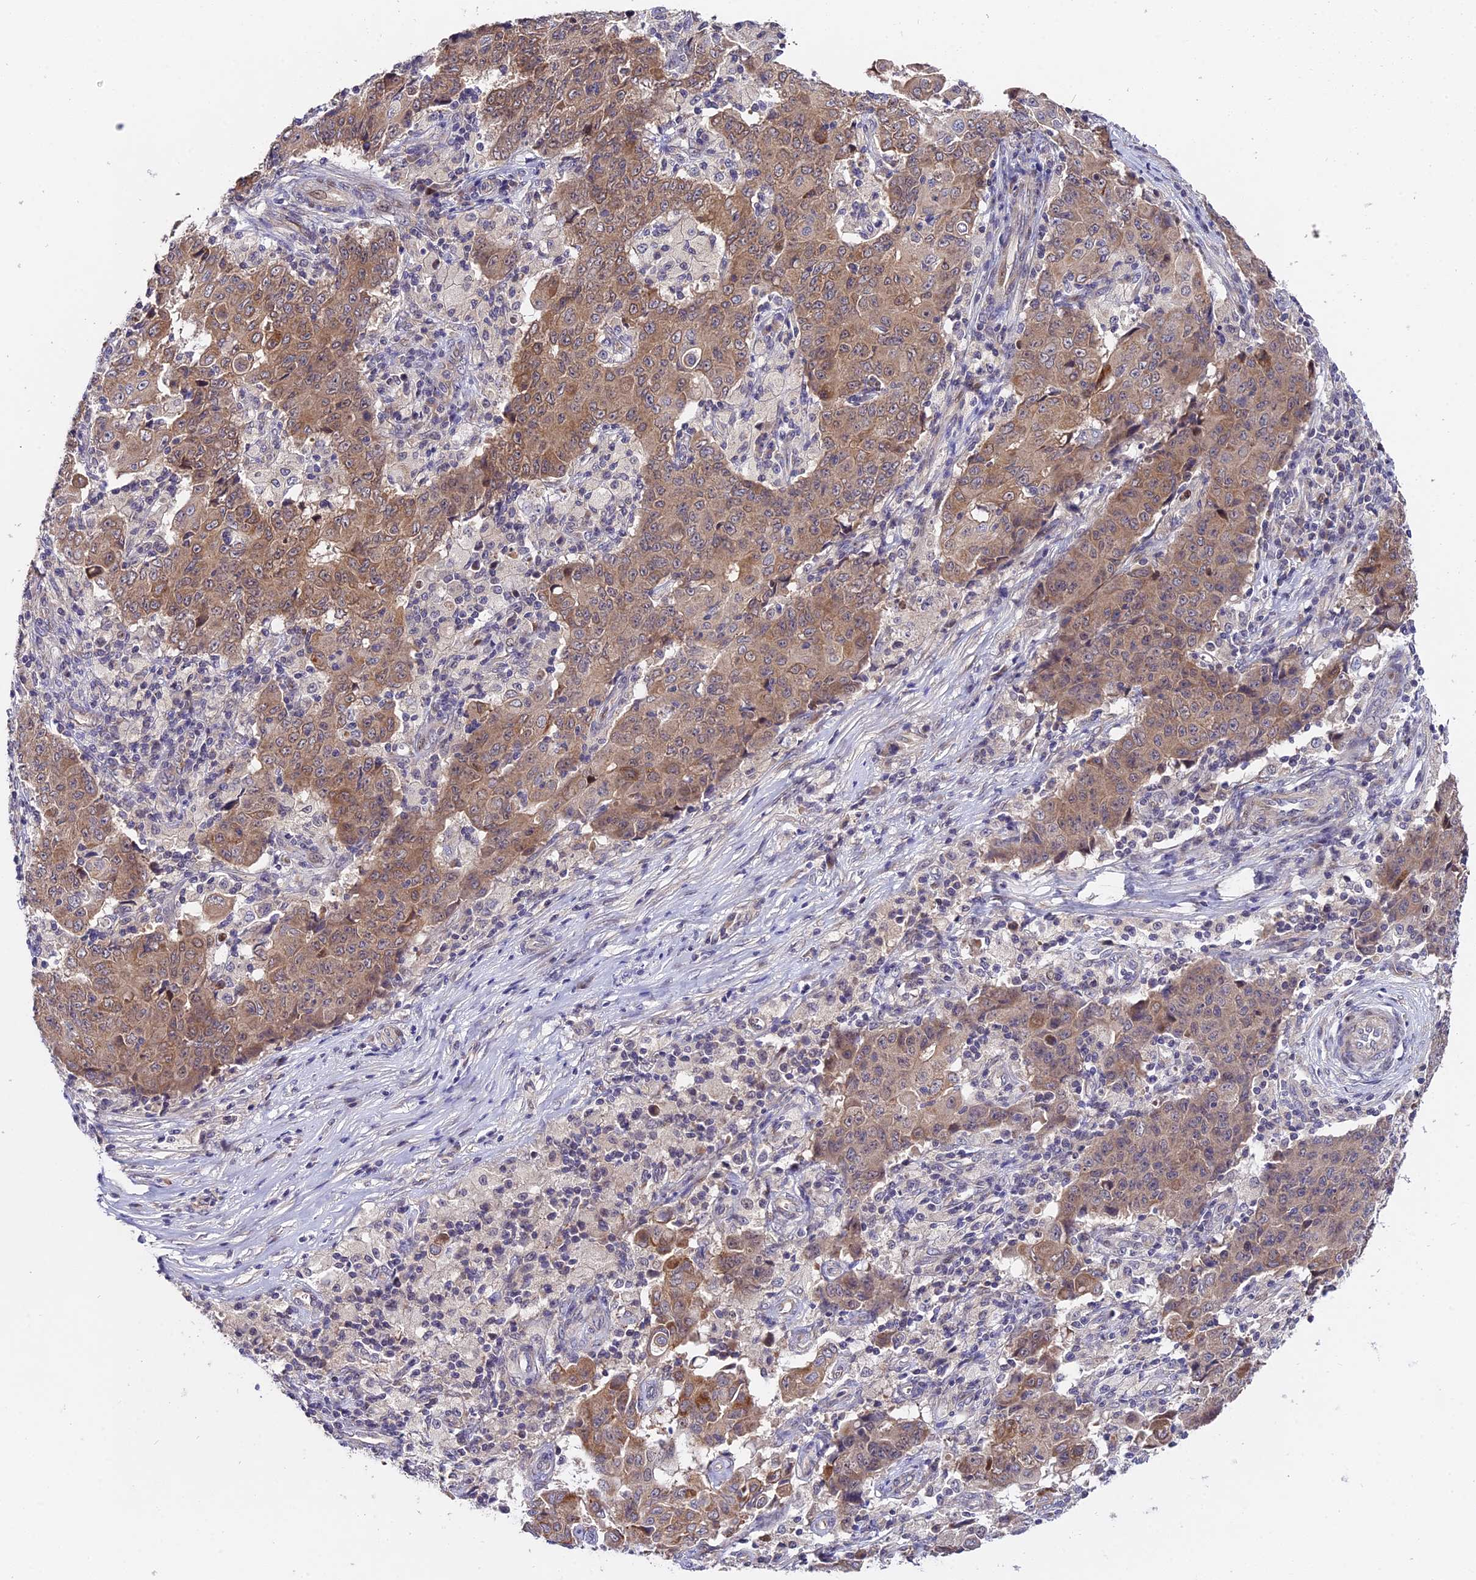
{"staining": {"intensity": "moderate", "quantity": ">75%", "location": "cytoplasmic/membranous"}, "tissue": "ovarian cancer", "cell_type": "Tumor cells", "image_type": "cancer", "snomed": [{"axis": "morphology", "description": "Carcinoma, endometroid"}, {"axis": "topography", "description": "Ovary"}], "caption": "Tumor cells demonstrate medium levels of moderate cytoplasmic/membranous positivity in approximately >75% of cells in human ovarian cancer (endometroid carcinoma). (IHC, brightfield microscopy, high magnification).", "gene": "TRMT1", "patient": {"sex": "female", "age": 42}}